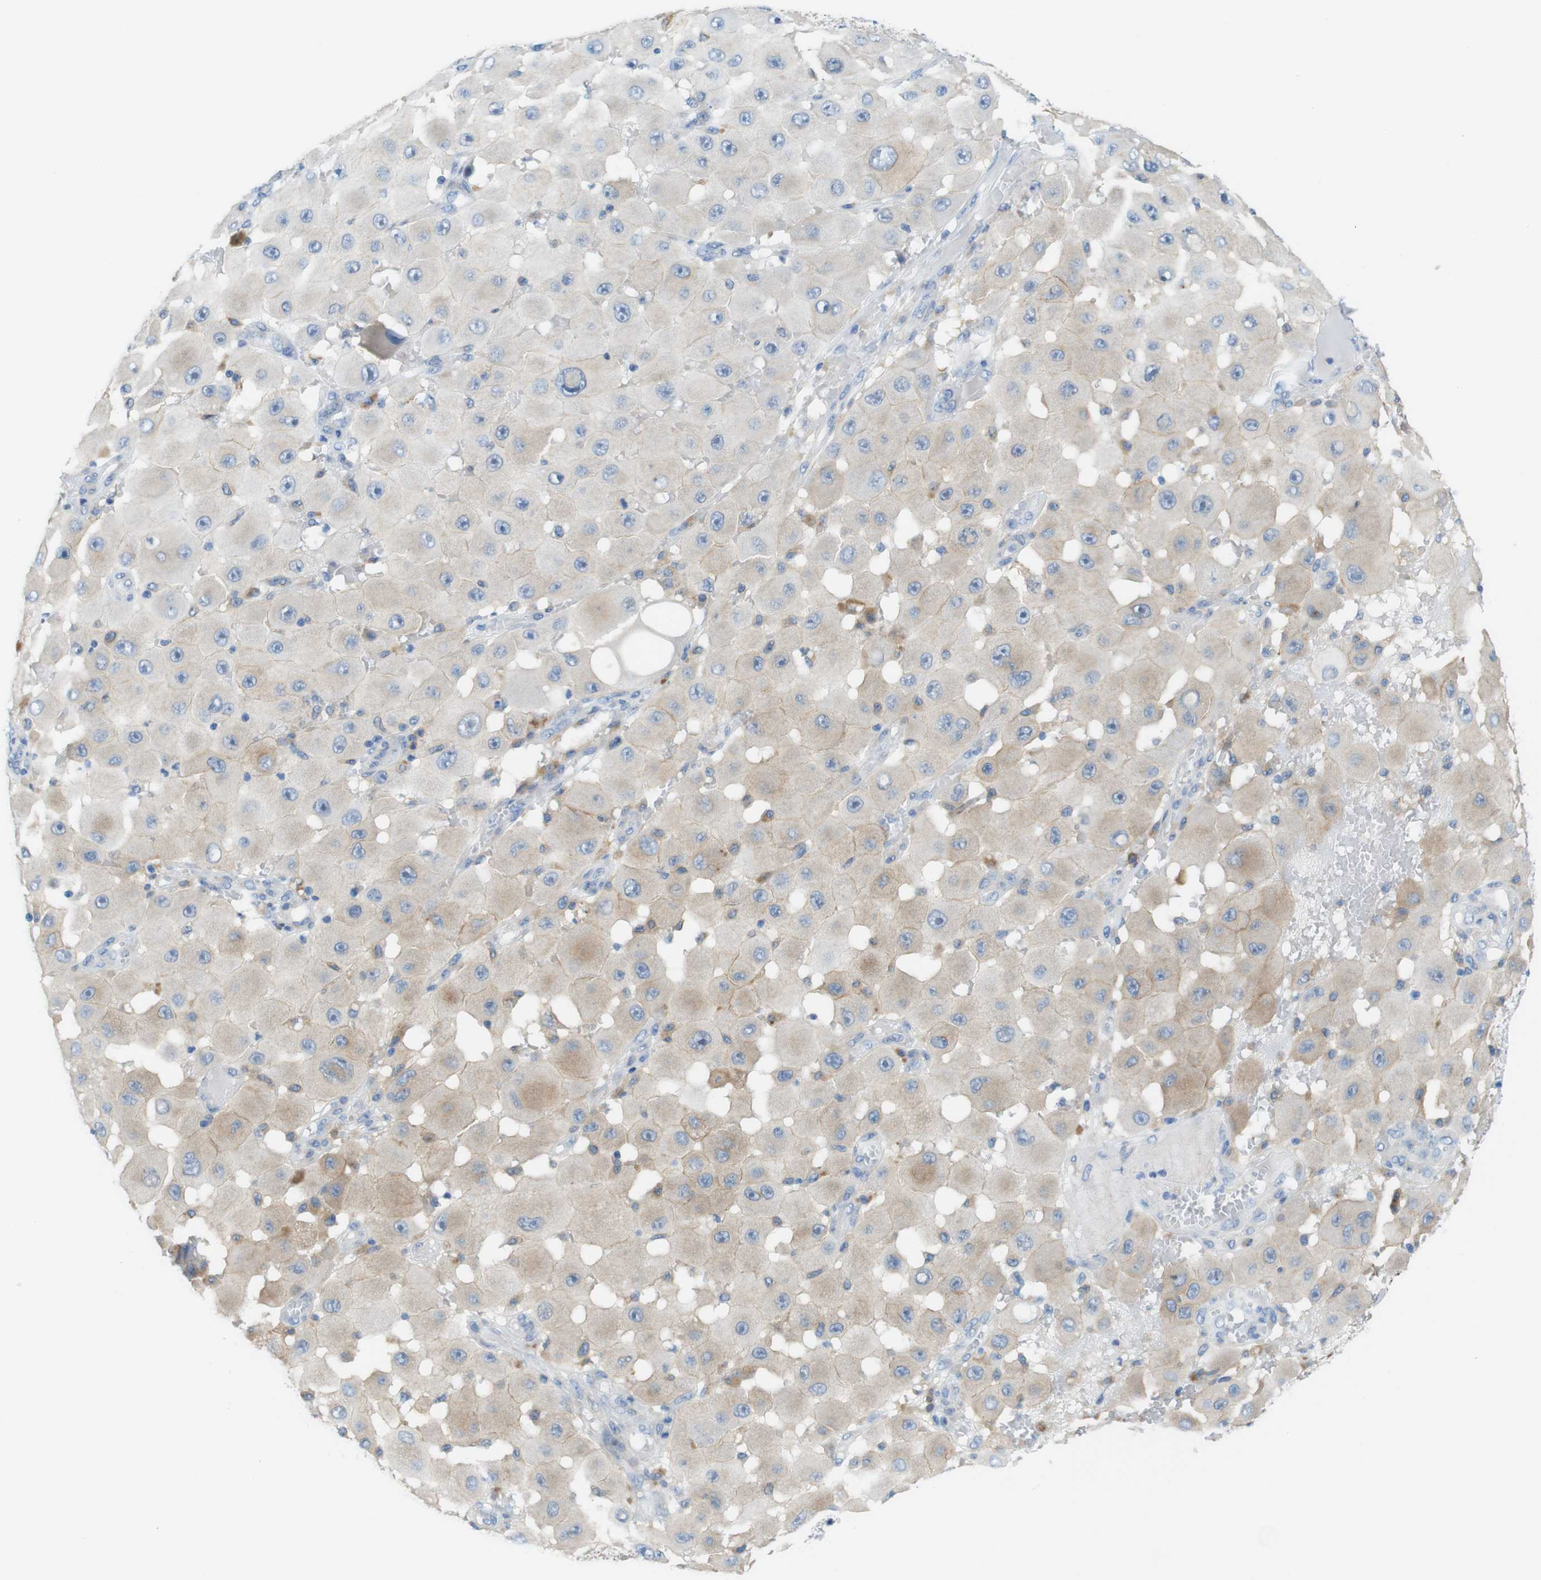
{"staining": {"intensity": "weak", "quantity": ">75%", "location": "cytoplasmic/membranous"}, "tissue": "melanoma", "cell_type": "Tumor cells", "image_type": "cancer", "snomed": [{"axis": "morphology", "description": "Malignant melanoma, NOS"}, {"axis": "topography", "description": "Skin"}], "caption": "Immunohistochemistry staining of melanoma, which demonstrates low levels of weak cytoplasmic/membranous positivity in approximately >75% of tumor cells indicating weak cytoplasmic/membranous protein expression. The staining was performed using DAB (brown) for protein detection and nuclei were counterstained in hematoxylin (blue).", "gene": "CLMN", "patient": {"sex": "female", "age": 81}}